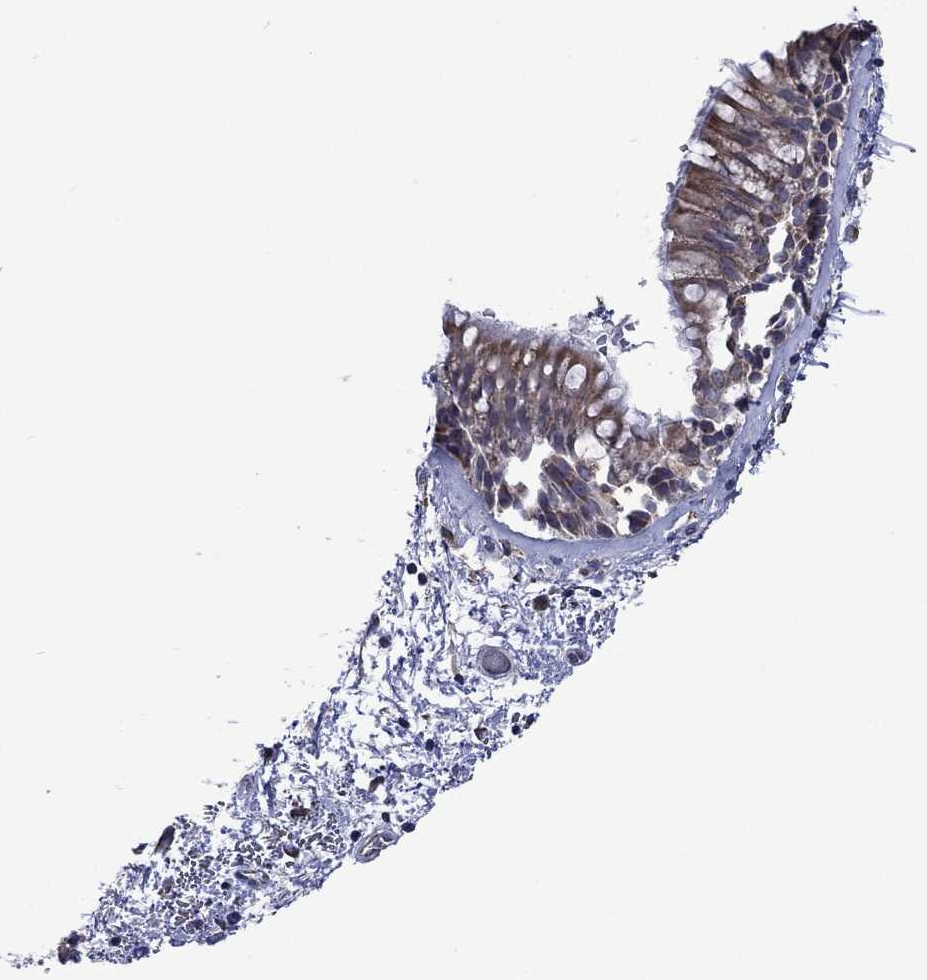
{"staining": {"intensity": "weak", "quantity": "25%-75%", "location": "cytoplasmic/membranous"}, "tissue": "bronchus", "cell_type": "Respiratory epithelial cells", "image_type": "normal", "snomed": [{"axis": "morphology", "description": "Normal tissue, NOS"}, {"axis": "topography", "description": "Bronchus"}, {"axis": "topography", "description": "Lung"}], "caption": "Bronchus stained with DAB (3,3'-diaminobenzidine) immunohistochemistry exhibits low levels of weak cytoplasmic/membranous expression in about 25%-75% of respiratory epithelial cells.", "gene": "FURIN", "patient": {"sex": "female", "age": 57}}